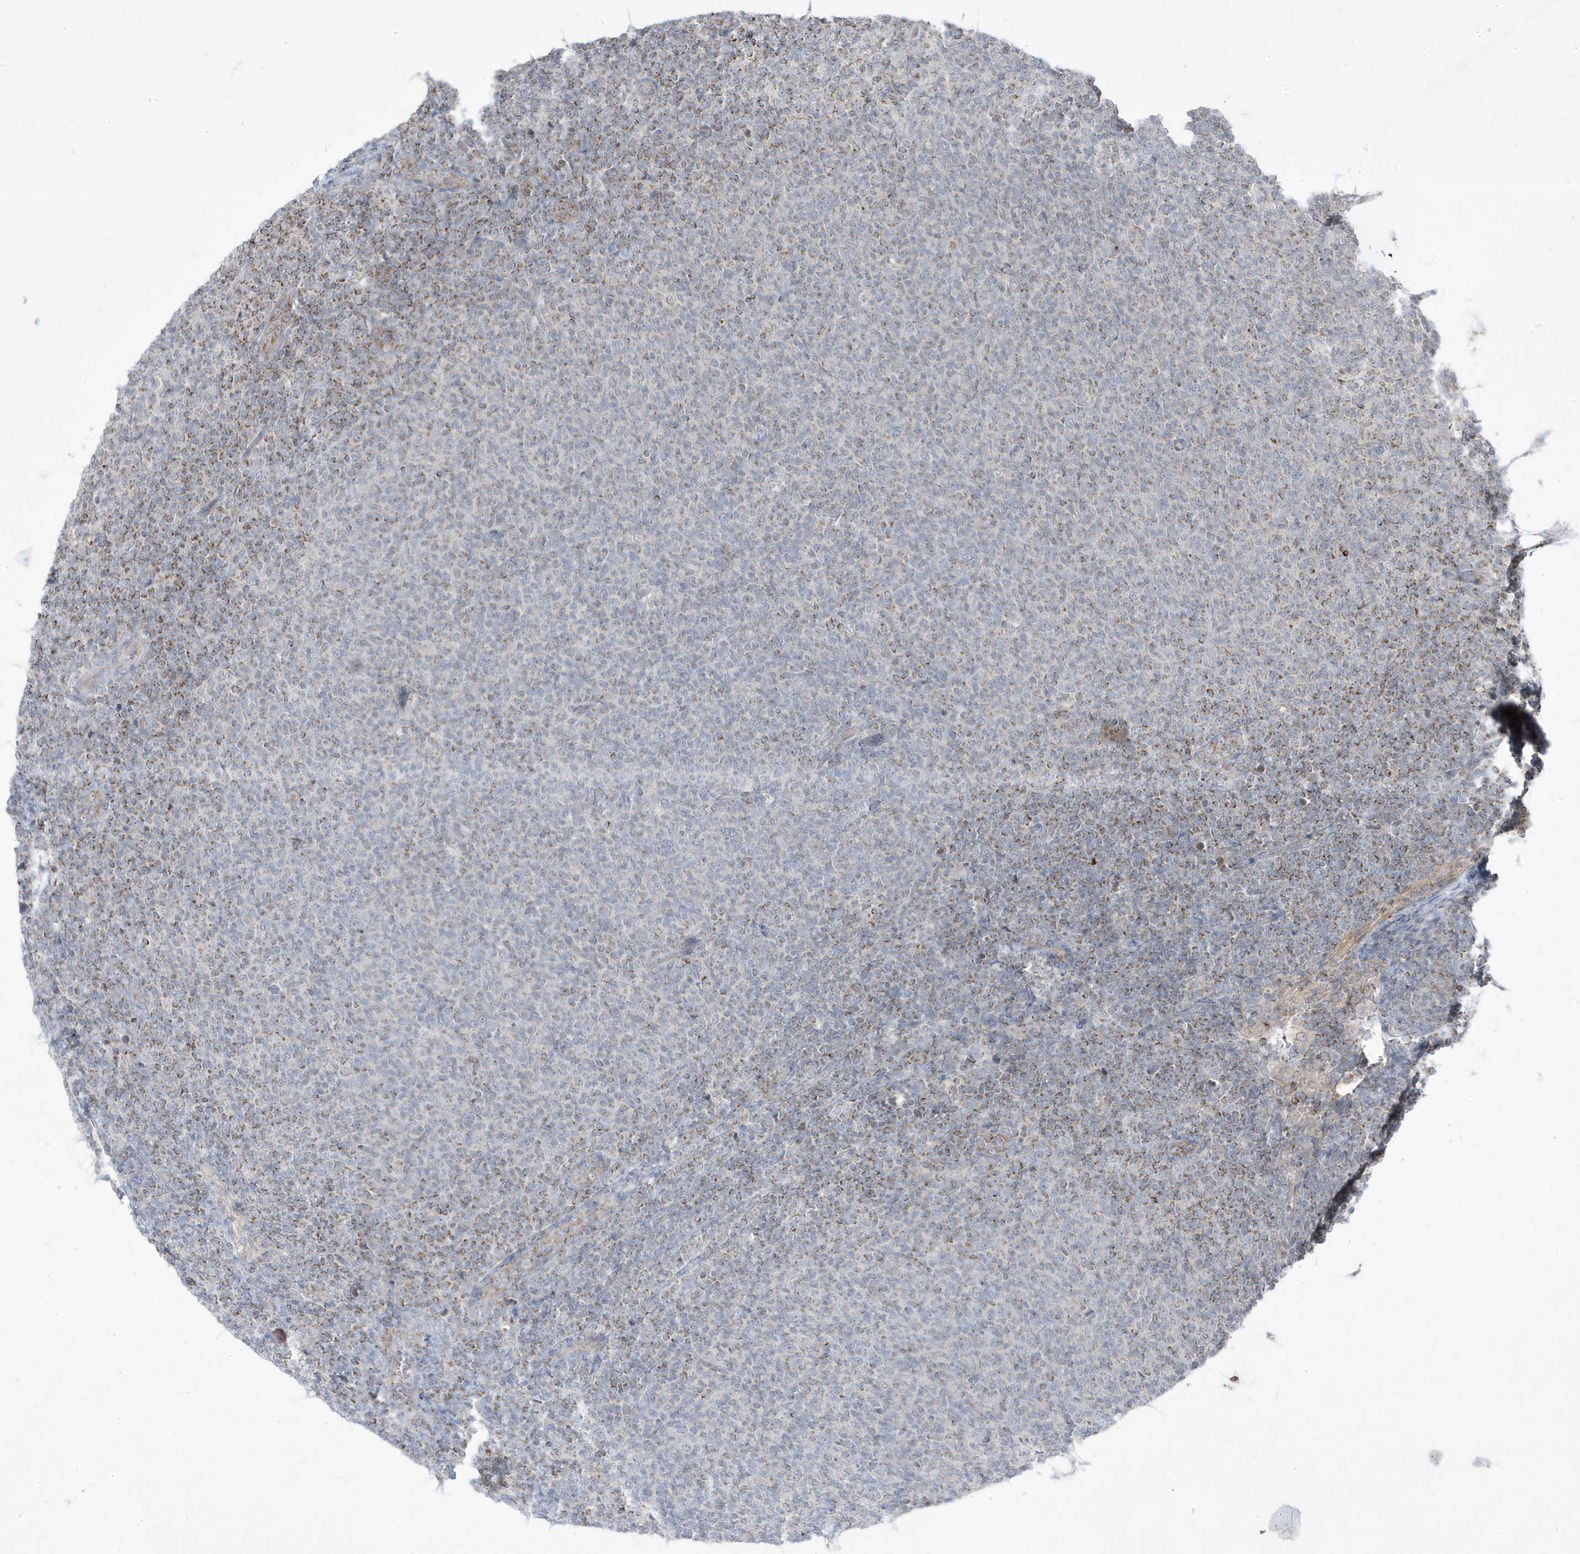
{"staining": {"intensity": "moderate", "quantity": "<25%", "location": "cytoplasmic/membranous"}, "tissue": "lymphoma", "cell_type": "Tumor cells", "image_type": "cancer", "snomed": [{"axis": "morphology", "description": "Malignant lymphoma, non-Hodgkin's type, Low grade"}, {"axis": "topography", "description": "Lymph node"}], "caption": "Malignant lymphoma, non-Hodgkin's type (low-grade) stained with DAB immunohistochemistry shows low levels of moderate cytoplasmic/membranous staining in about <25% of tumor cells.", "gene": "ADAMTSL3", "patient": {"sex": "male", "age": 66}}